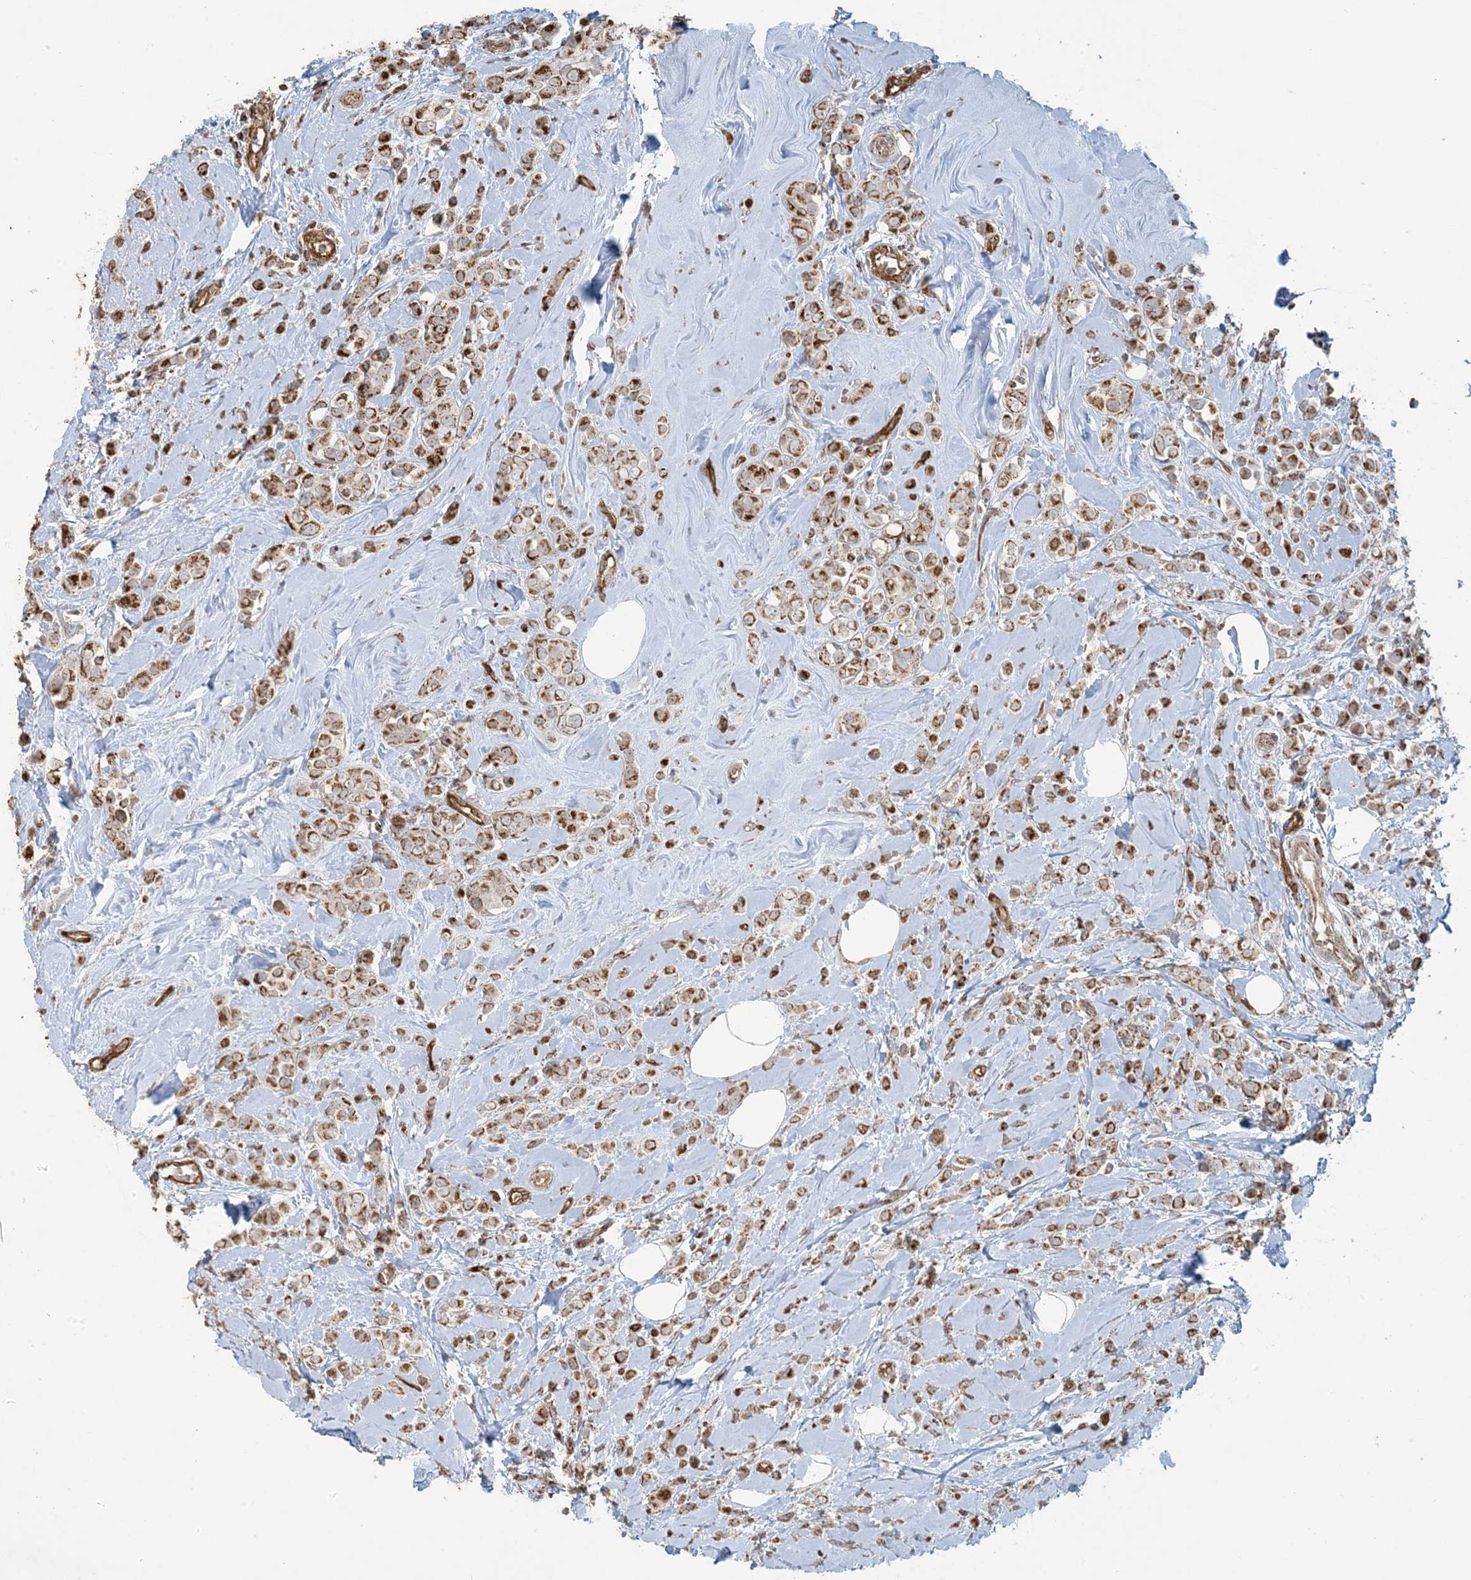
{"staining": {"intensity": "moderate", "quantity": ">75%", "location": "cytoplasmic/membranous"}, "tissue": "breast cancer", "cell_type": "Tumor cells", "image_type": "cancer", "snomed": [{"axis": "morphology", "description": "Lobular carcinoma"}, {"axis": "topography", "description": "Breast"}], "caption": "A photomicrograph showing moderate cytoplasmic/membranous positivity in about >75% of tumor cells in lobular carcinoma (breast), as visualized by brown immunohistochemical staining.", "gene": "PPM1F", "patient": {"sex": "female", "age": 47}}